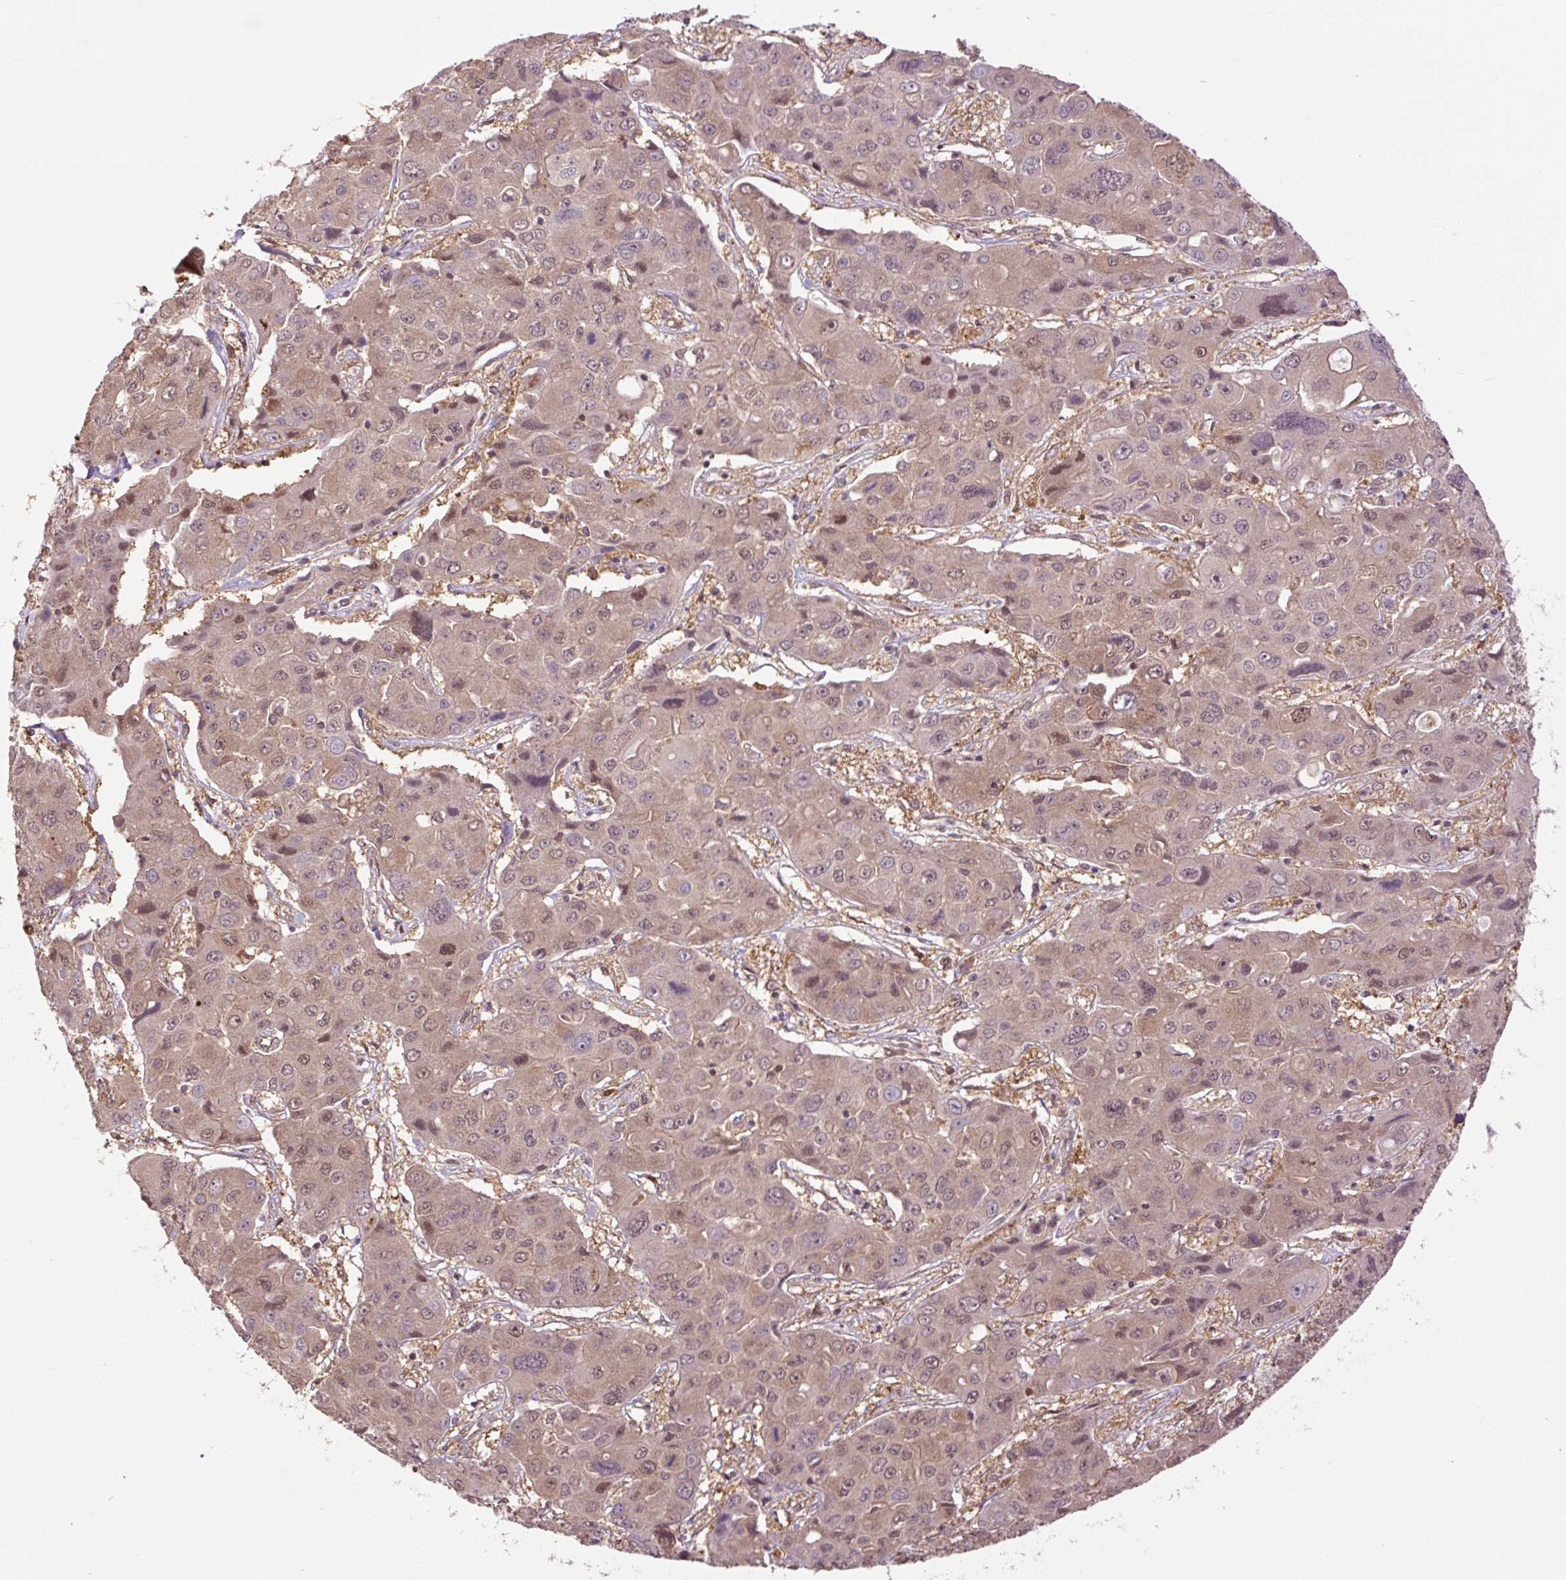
{"staining": {"intensity": "weak", "quantity": "25%-75%", "location": "cytoplasmic/membranous,nuclear"}, "tissue": "liver cancer", "cell_type": "Tumor cells", "image_type": "cancer", "snomed": [{"axis": "morphology", "description": "Cholangiocarcinoma"}, {"axis": "topography", "description": "Liver"}], "caption": "The micrograph exhibits a brown stain indicating the presence of a protein in the cytoplasmic/membranous and nuclear of tumor cells in cholangiocarcinoma (liver). (DAB IHC, brown staining for protein, blue staining for nuclei).", "gene": "TPT1", "patient": {"sex": "male", "age": 67}}